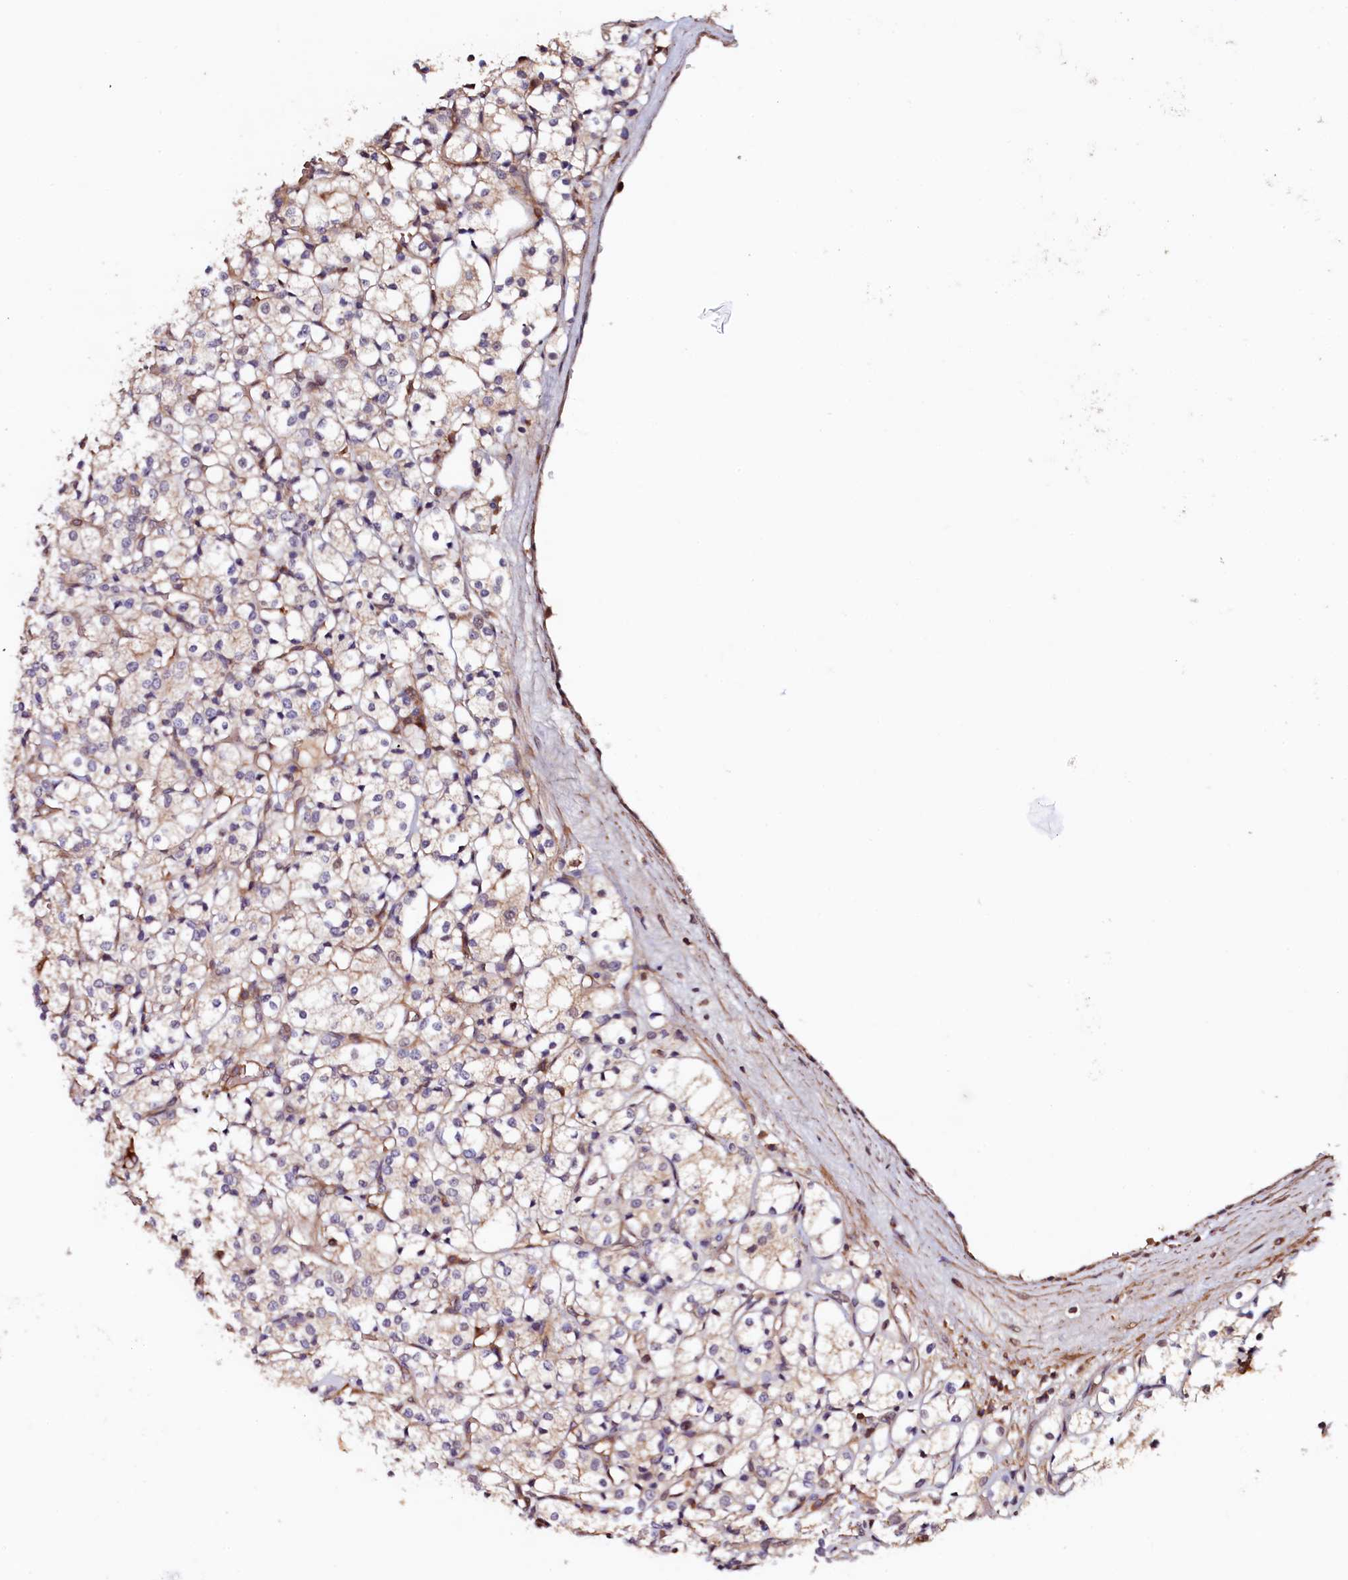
{"staining": {"intensity": "negative", "quantity": "none", "location": "none"}, "tissue": "renal cancer", "cell_type": "Tumor cells", "image_type": "cancer", "snomed": [{"axis": "morphology", "description": "Adenocarcinoma, NOS"}, {"axis": "topography", "description": "Kidney"}], "caption": "An image of human renal cancer is negative for staining in tumor cells. Brightfield microscopy of IHC stained with DAB (3,3'-diaminobenzidine) (brown) and hematoxylin (blue), captured at high magnification.", "gene": "DUOXA1", "patient": {"sex": "male", "age": 77}}